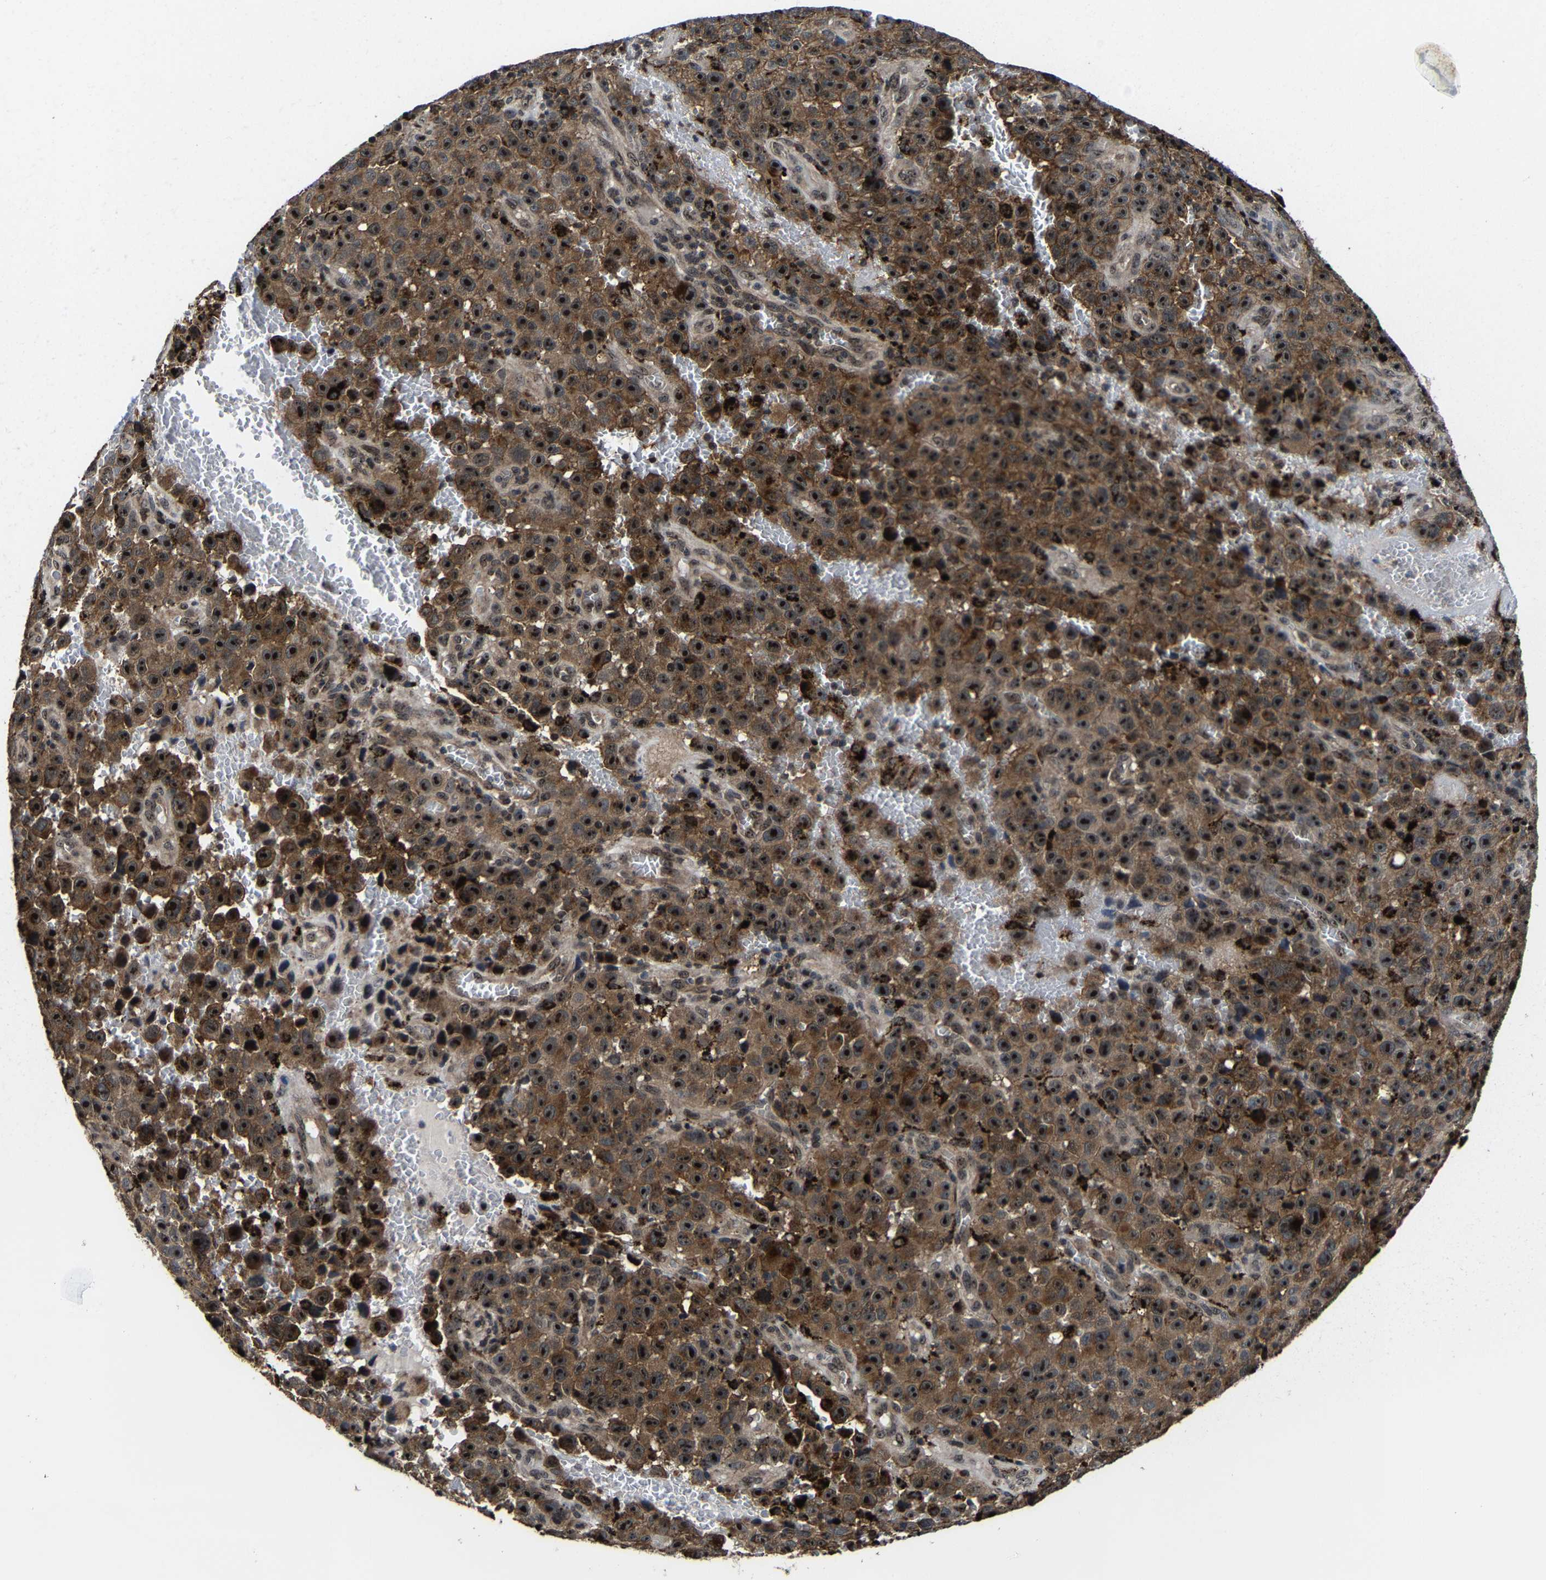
{"staining": {"intensity": "strong", "quantity": ">75%", "location": "cytoplasmic/membranous,nuclear"}, "tissue": "melanoma", "cell_type": "Tumor cells", "image_type": "cancer", "snomed": [{"axis": "morphology", "description": "Malignant melanoma, NOS"}, {"axis": "topography", "description": "Skin"}], "caption": "Melanoma stained with a brown dye shows strong cytoplasmic/membranous and nuclear positive positivity in approximately >75% of tumor cells.", "gene": "ZCCHC7", "patient": {"sex": "female", "age": 82}}